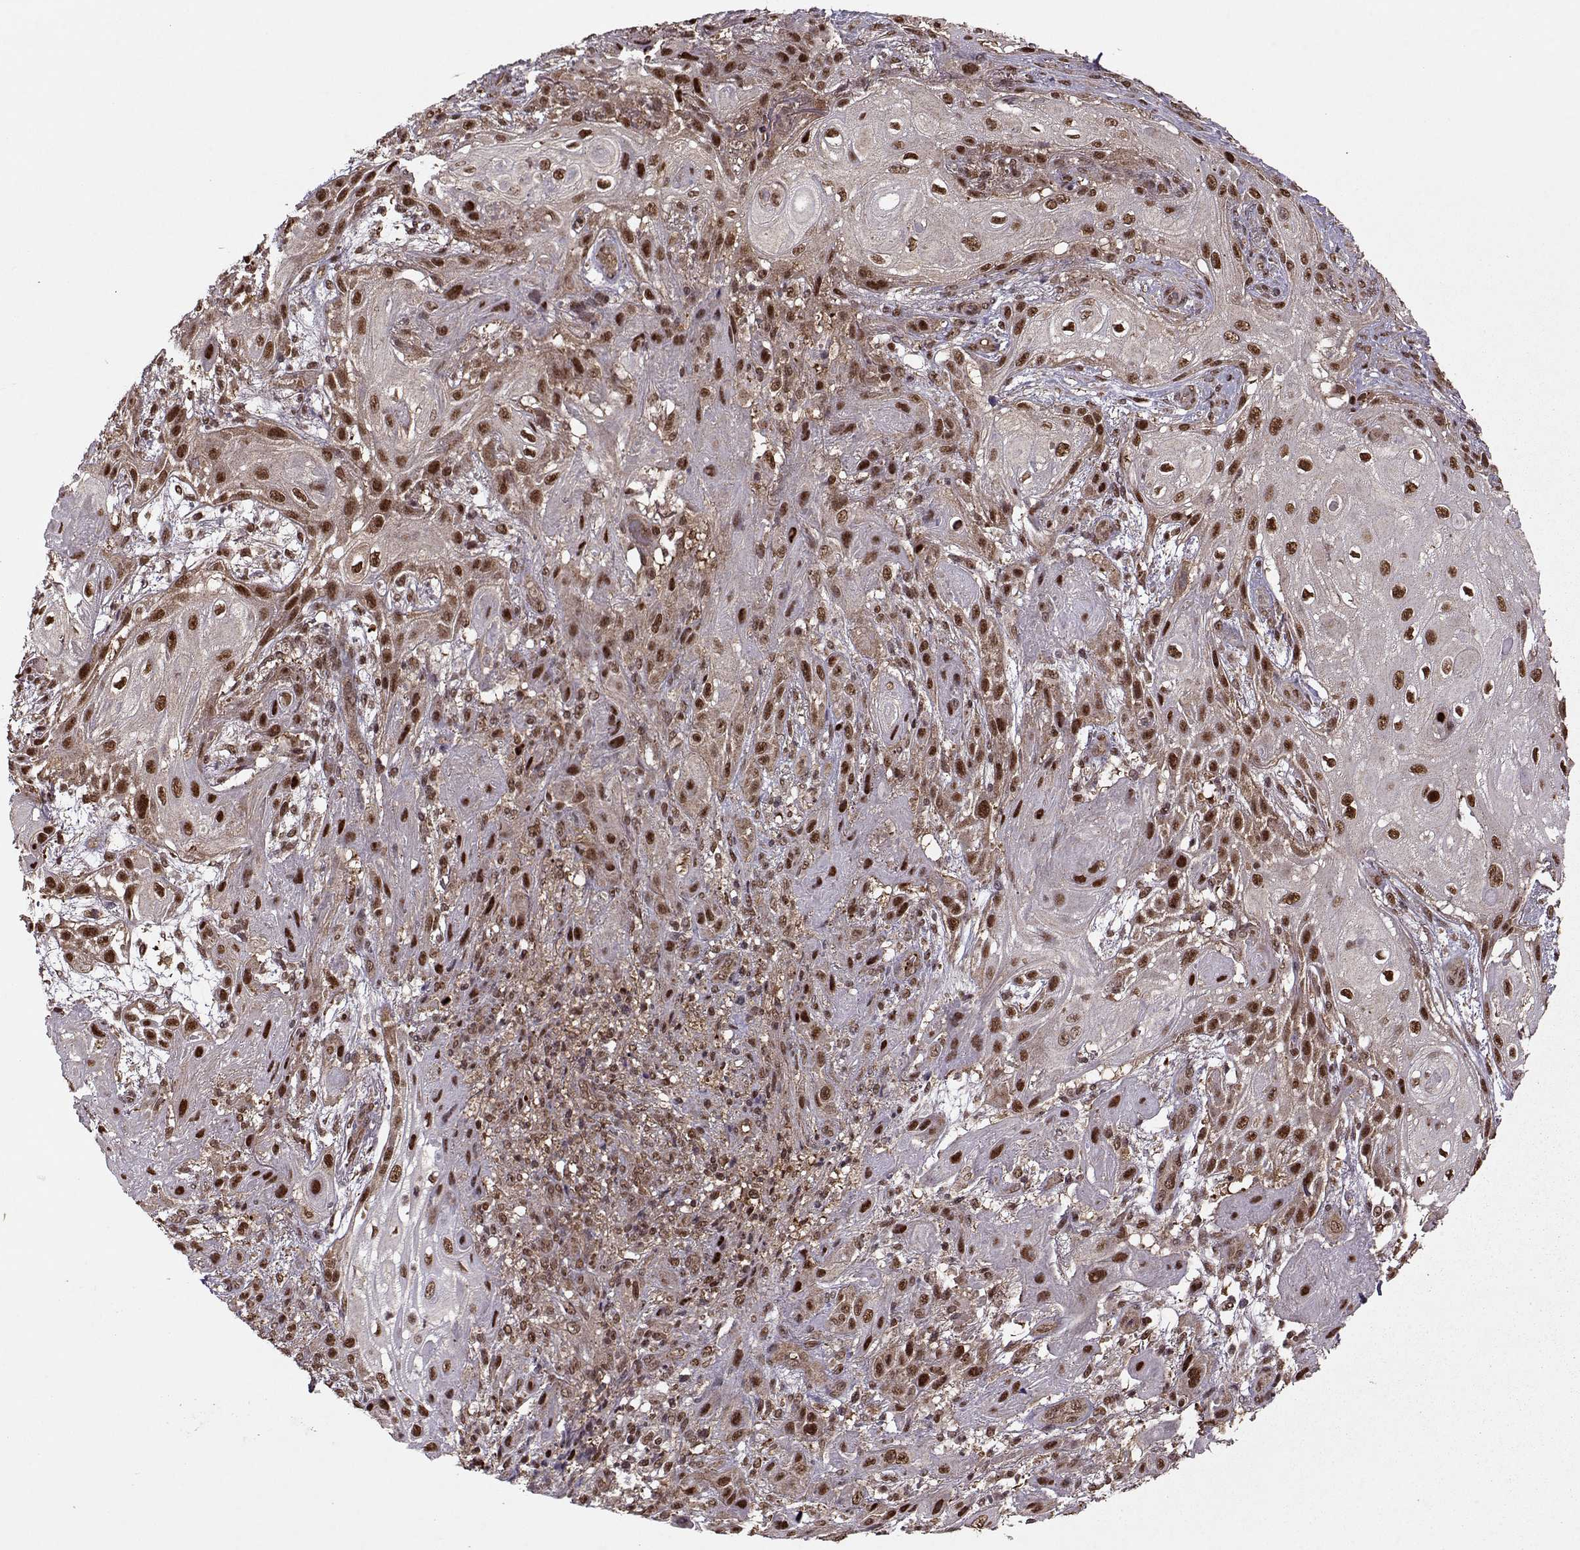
{"staining": {"intensity": "strong", "quantity": ">75%", "location": "nuclear"}, "tissue": "skin cancer", "cell_type": "Tumor cells", "image_type": "cancer", "snomed": [{"axis": "morphology", "description": "Squamous cell carcinoma, NOS"}, {"axis": "topography", "description": "Skin"}], "caption": "IHC histopathology image of neoplastic tissue: human skin squamous cell carcinoma stained using IHC reveals high levels of strong protein expression localized specifically in the nuclear of tumor cells, appearing as a nuclear brown color.", "gene": "PSMA7", "patient": {"sex": "male", "age": 62}}